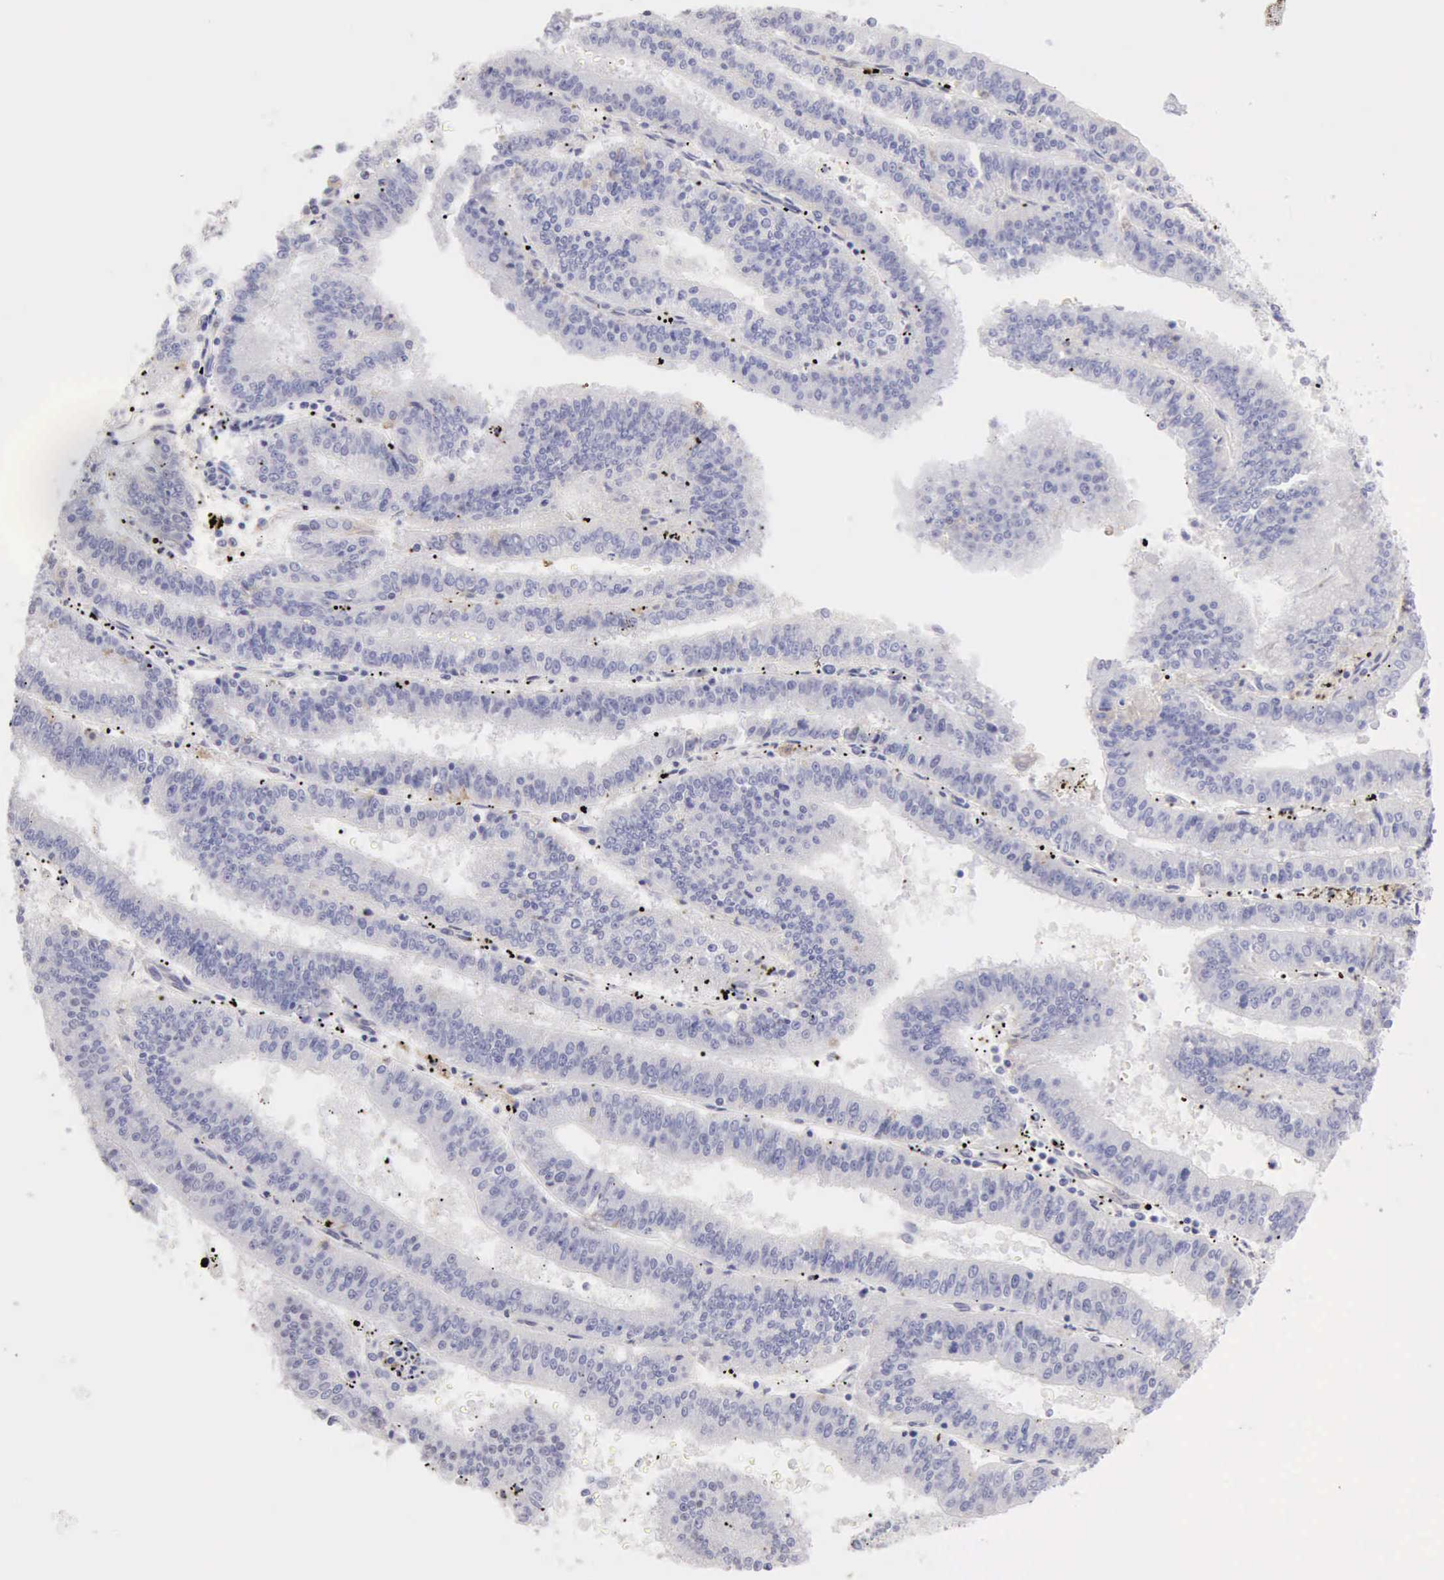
{"staining": {"intensity": "negative", "quantity": "none", "location": "none"}, "tissue": "endometrial cancer", "cell_type": "Tumor cells", "image_type": "cancer", "snomed": [{"axis": "morphology", "description": "Adenocarcinoma, NOS"}, {"axis": "topography", "description": "Endometrium"}], "caption": "This is an immunohistochemistry micrograph of endometrial adenocarcinoma. There is no positivity in tumor cells.", "gene": "RNASE1", "patient": {"sex": "female", "age": 66}}